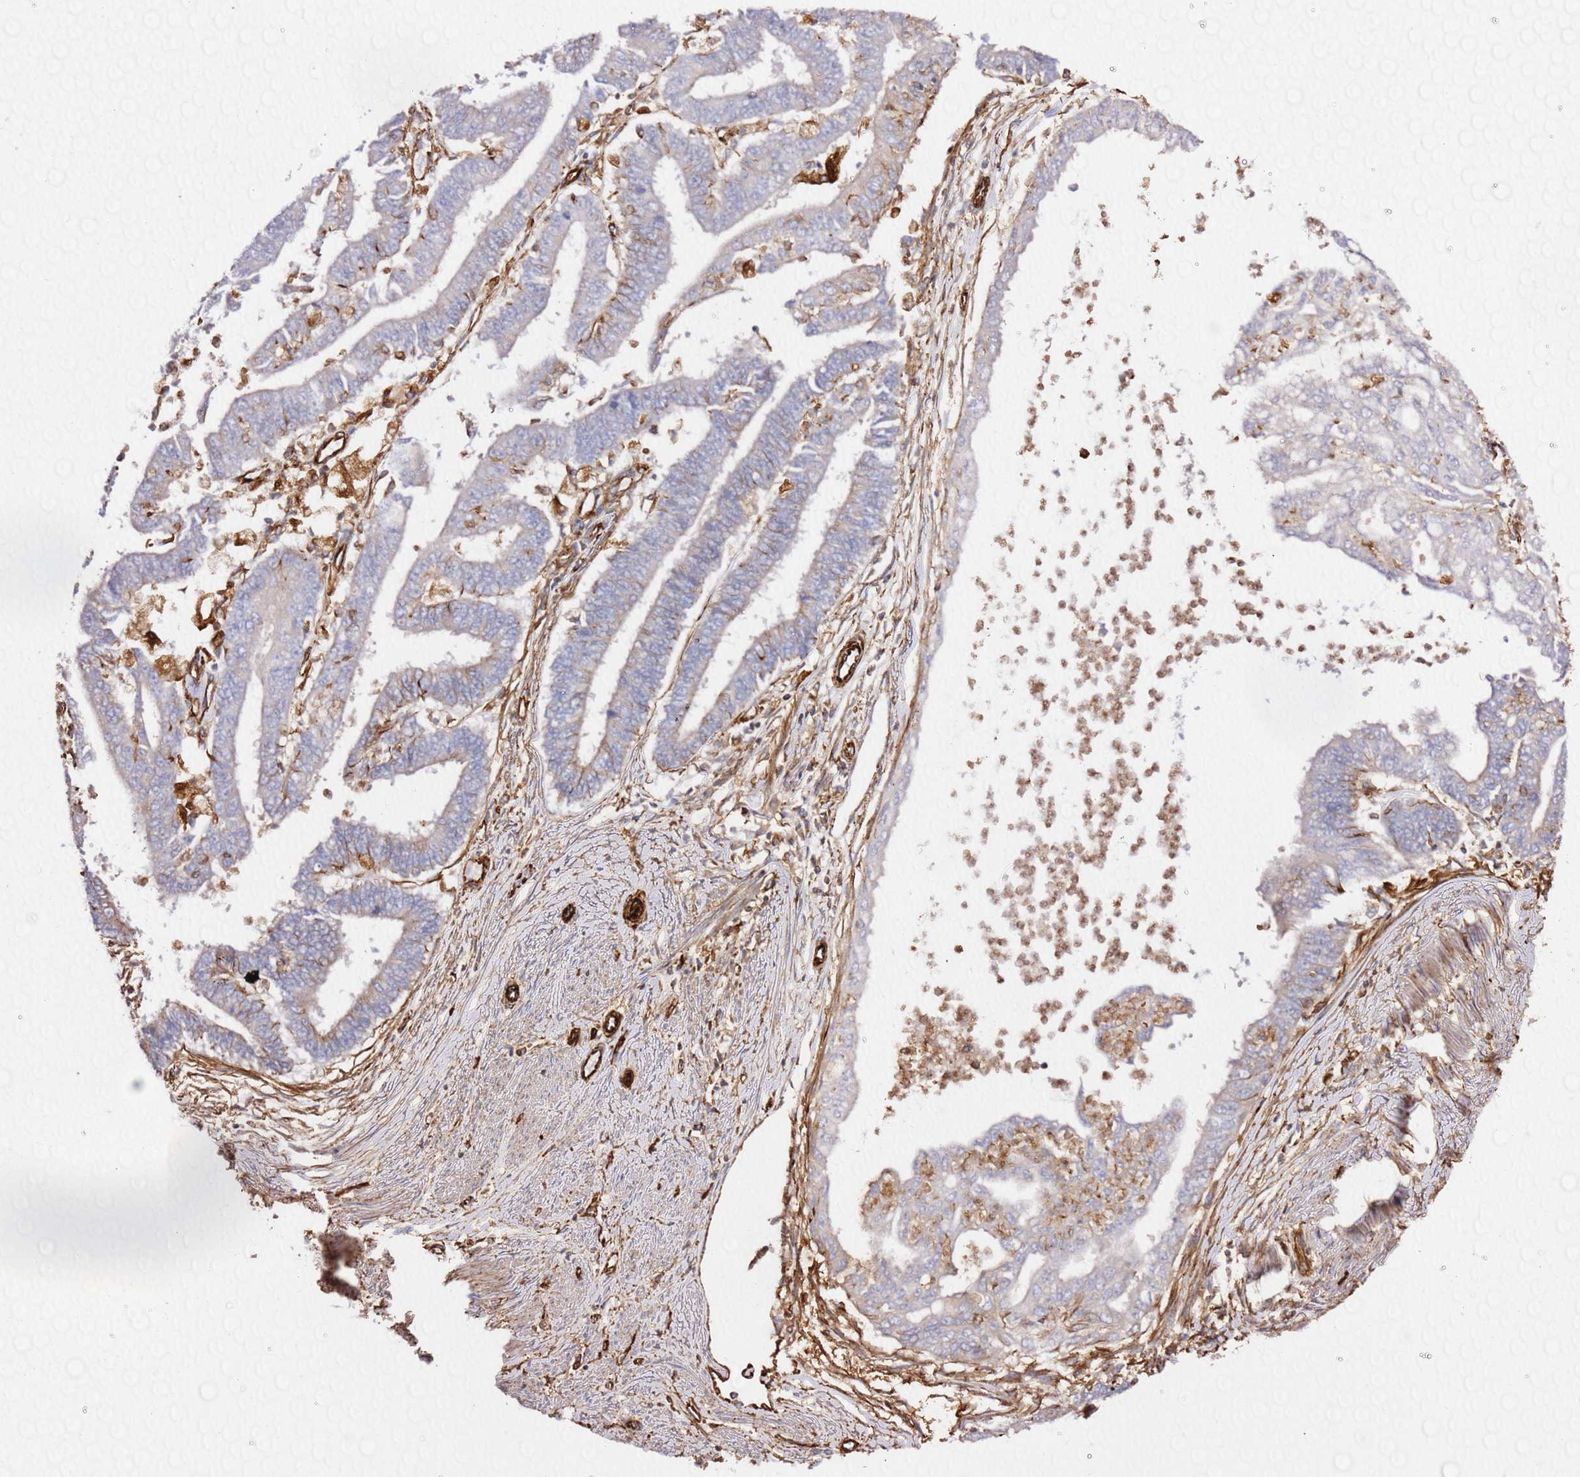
{"staining": {"intensity": "weak", "quantity": "<25%", "location": "cytoplasmic/membranous"}, "tissue": "endometrial cancer", "cell_type": "Tumor cells", "image_type": "cancer", "snomed": [{"axis": "morphology", "description": "Adenocarcinoma, NOS"}, {"axis": "topography", "description": "Endometrium"}], "caption": "Protein analysis of endometrial adenocarcinoma reveals no significant staining in tumor cells.", "gene": "MRGPRE", "patient": {"sex": "female", "age": 73}}